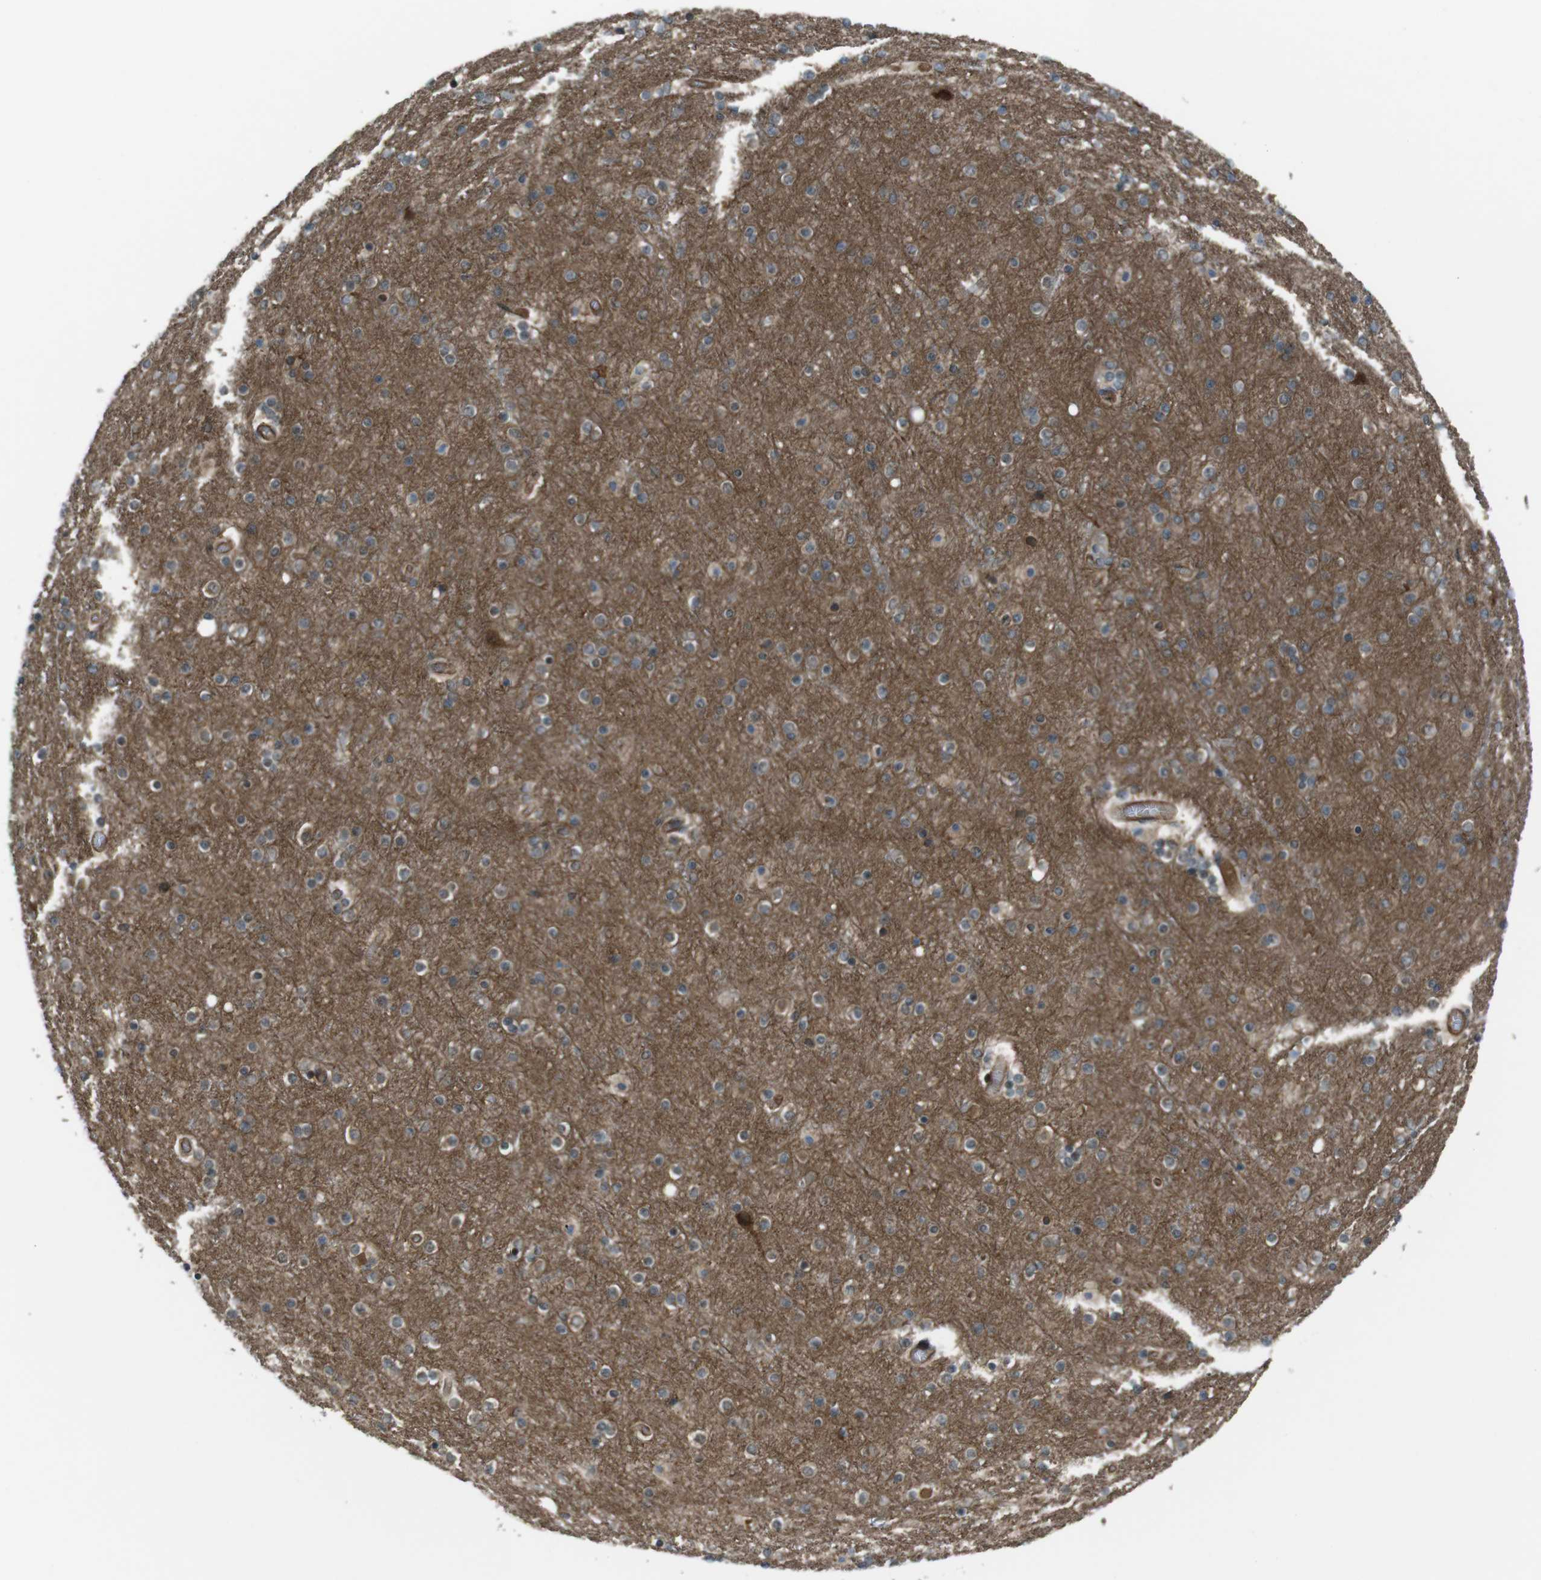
{"staining": {"intensity": "weak", "quantity": ">75%", "location": "cytoplasmic/membranous"}, "tissue": "cerebral cortex", "cell_type": "Endothelial cells", "image_type": "normal", "snomed": [{"axis": "morphology", "description": "Normal tissue, NOS"}, {"axis": "topography", "description": "Cerebral cortex"}], "caption": "Approximately >75% of endothelial cells in benign human cerebral cortex show weak cytoplasmic/membranous protein staining as visualized by brown immunohistochemical staining.", "gene": "TIAM2", "patient": {"sex": "female", "age": 54}}